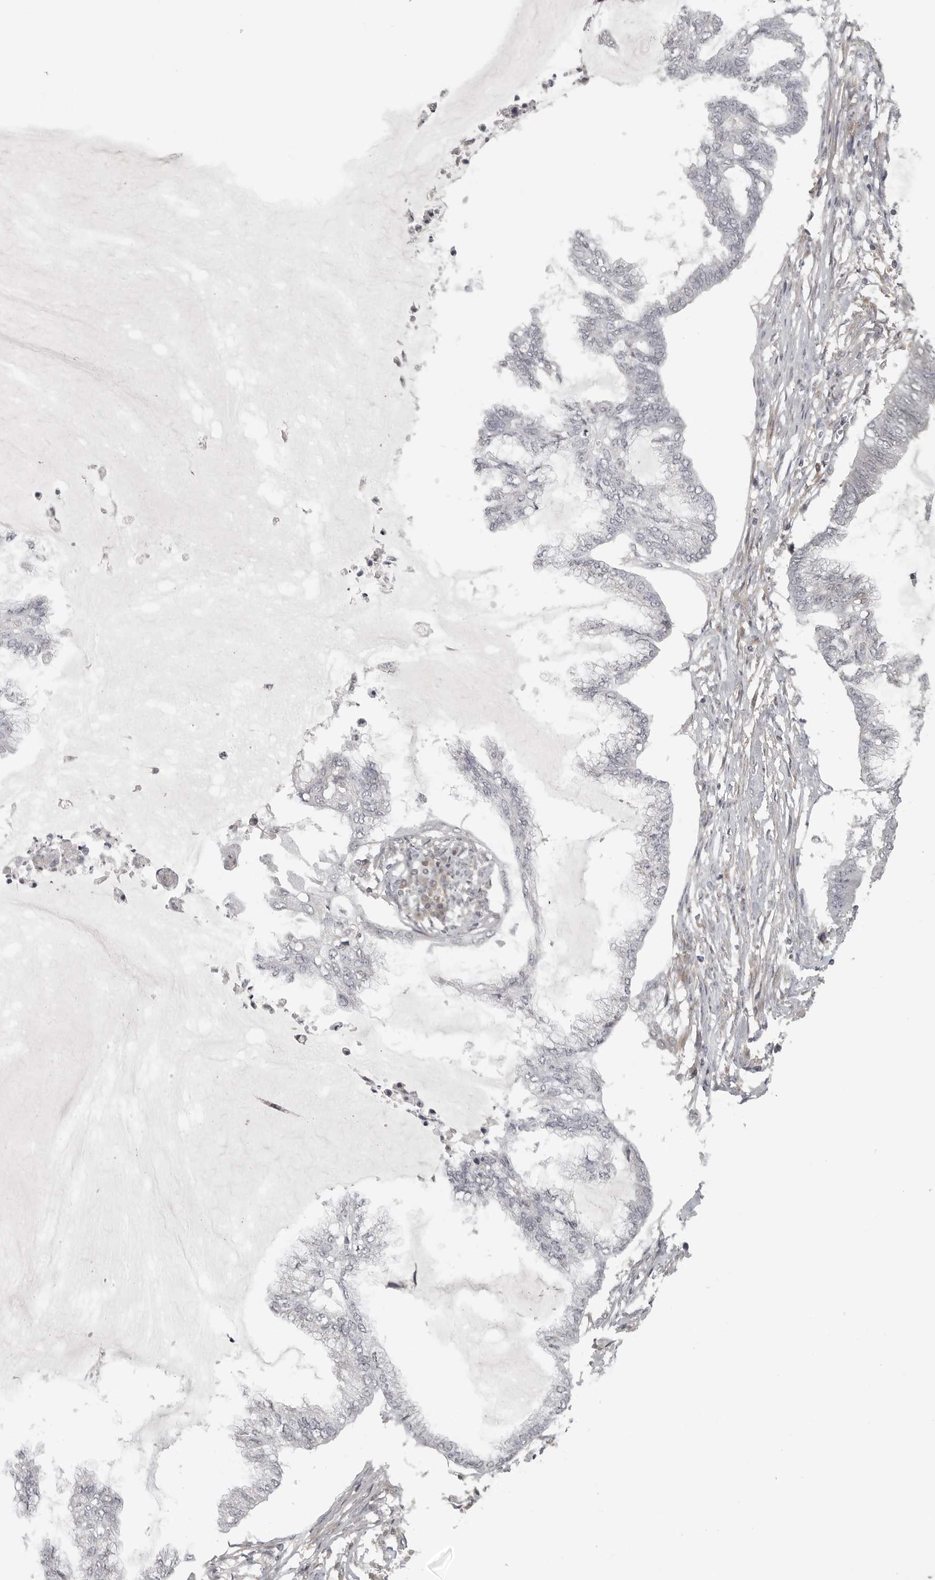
{"staining": {"intensity": "negative", "quantity": "none", "location": "none"}, "tissue": "endometrial cancer", "cell_type": "Tumor cells", "image_type": "cancer", "snomed": [{"axis": "morphology", "description": "Adenocarcinoma, NOS"}, {"axis": "topography", "description": "Endometrium"}], "caption": "The image displays no significant expression in tumor cells of endometrial adenocarcinoma.", "gene": "UROD", "patient": {"sex": "female", "age": 86}}